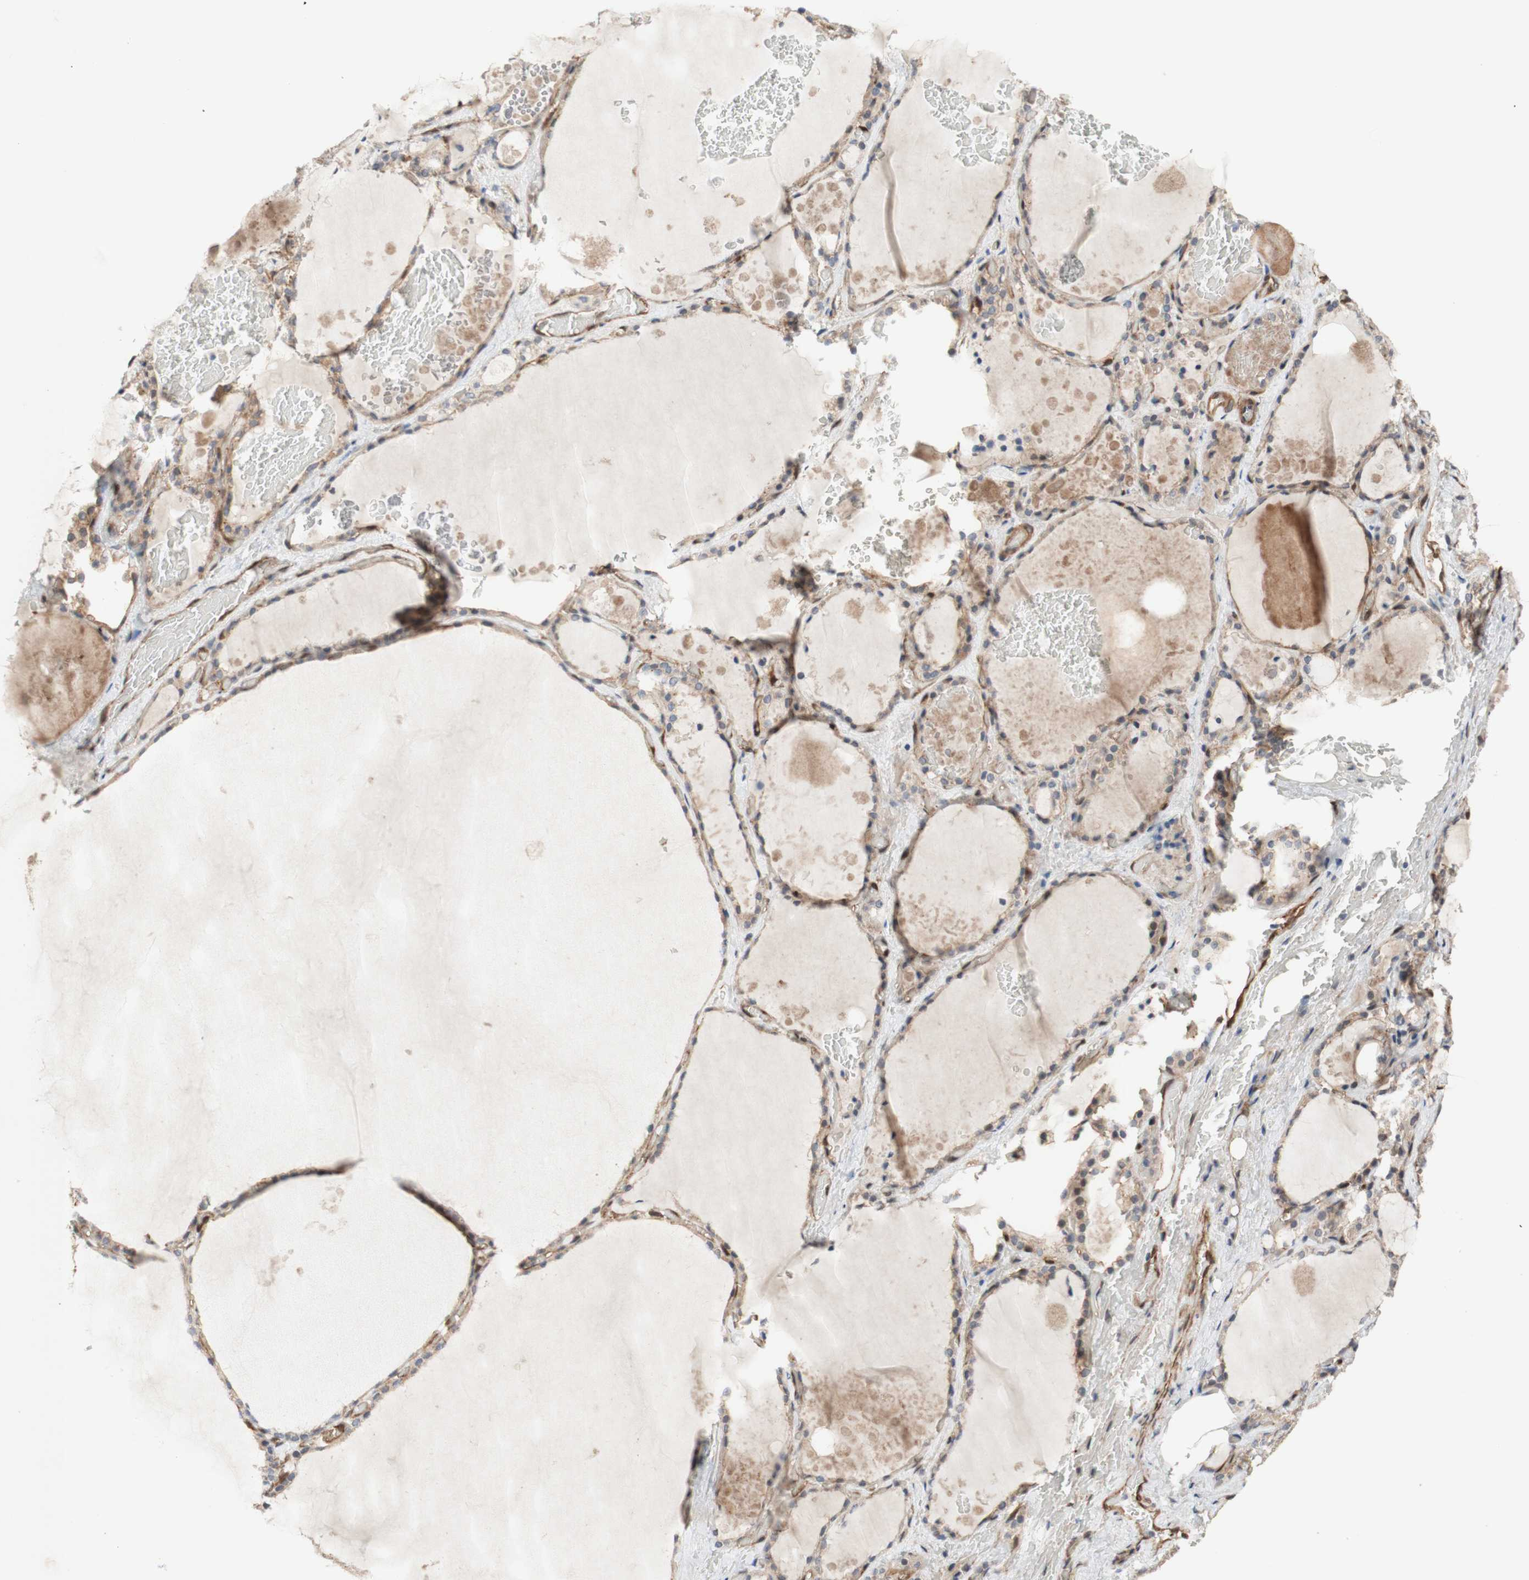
{"staining": {"intensity": "moderate", "quantity": ">75%", "location": "cytoplasmic/membranous"}, "tissue": "thyroid gland", "cell_type": "Glandular cells", "image_type": "normal", "snomed": [{"axis": "morphology", "description": "Normal tissue, NOS"}, {"axis": "topography", "description": "Thyroid gland"}], "caption": "Immunohistochemical staining of benign thyroid gland shows >75% levels of moderate cytoplasmic/membranous protein expression in about >75% of glandular cells.", "gene": "CNN3", "patient": {"sex": "male", "age": 61}}